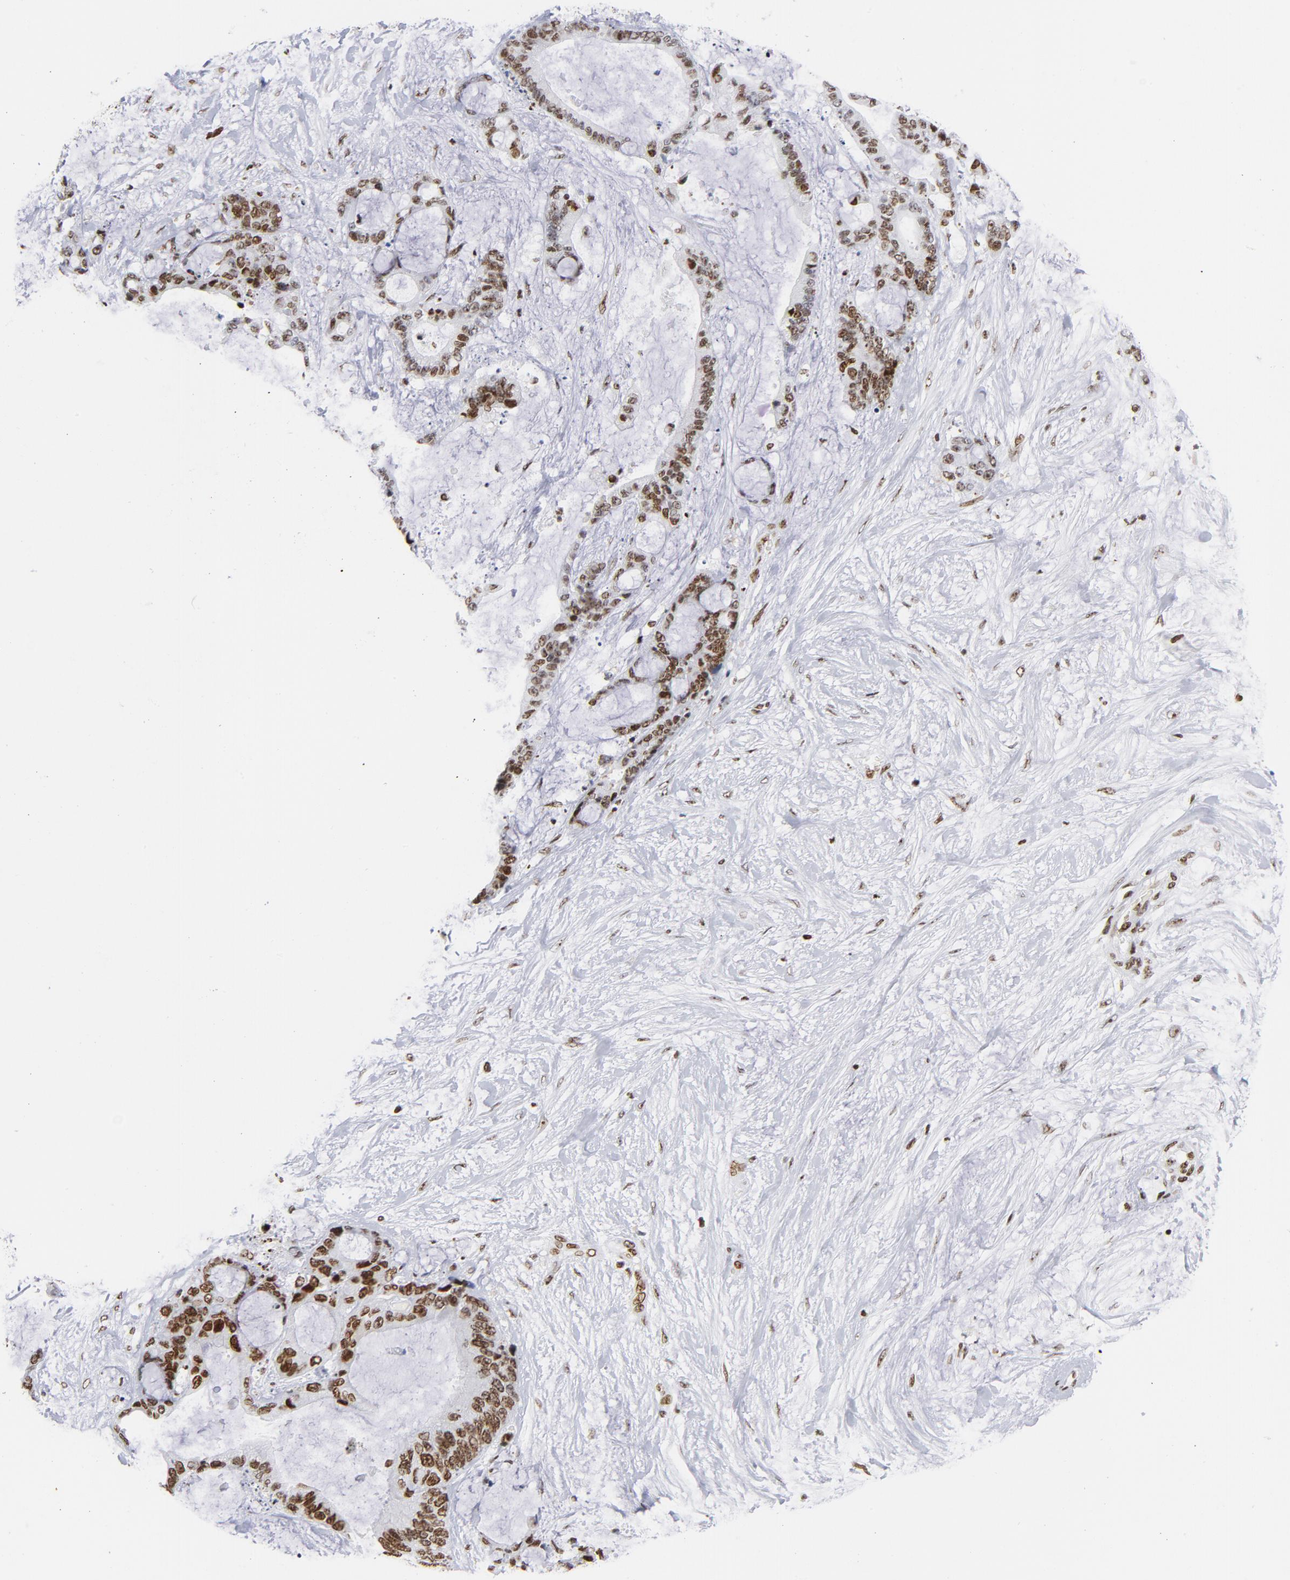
{"staining": {"intensity": "moderate", "quantity": ">75%", "location": "nuclear"}, "tissue": "liver cancer", "cell_type": "Tumor cells", "image_type": "cancer", "snomed": [{"axis": "morphology", "description": "Cholangiocarcinoma"}, {"axis": "topography", "description": "Liver"}], "caption": "Tumor cells show medium levels of moderate nuclear staining in about >75% of cells in liver cancer.", "gene": "TOP2B", "patient": {"sex": "female", "age": 73}}